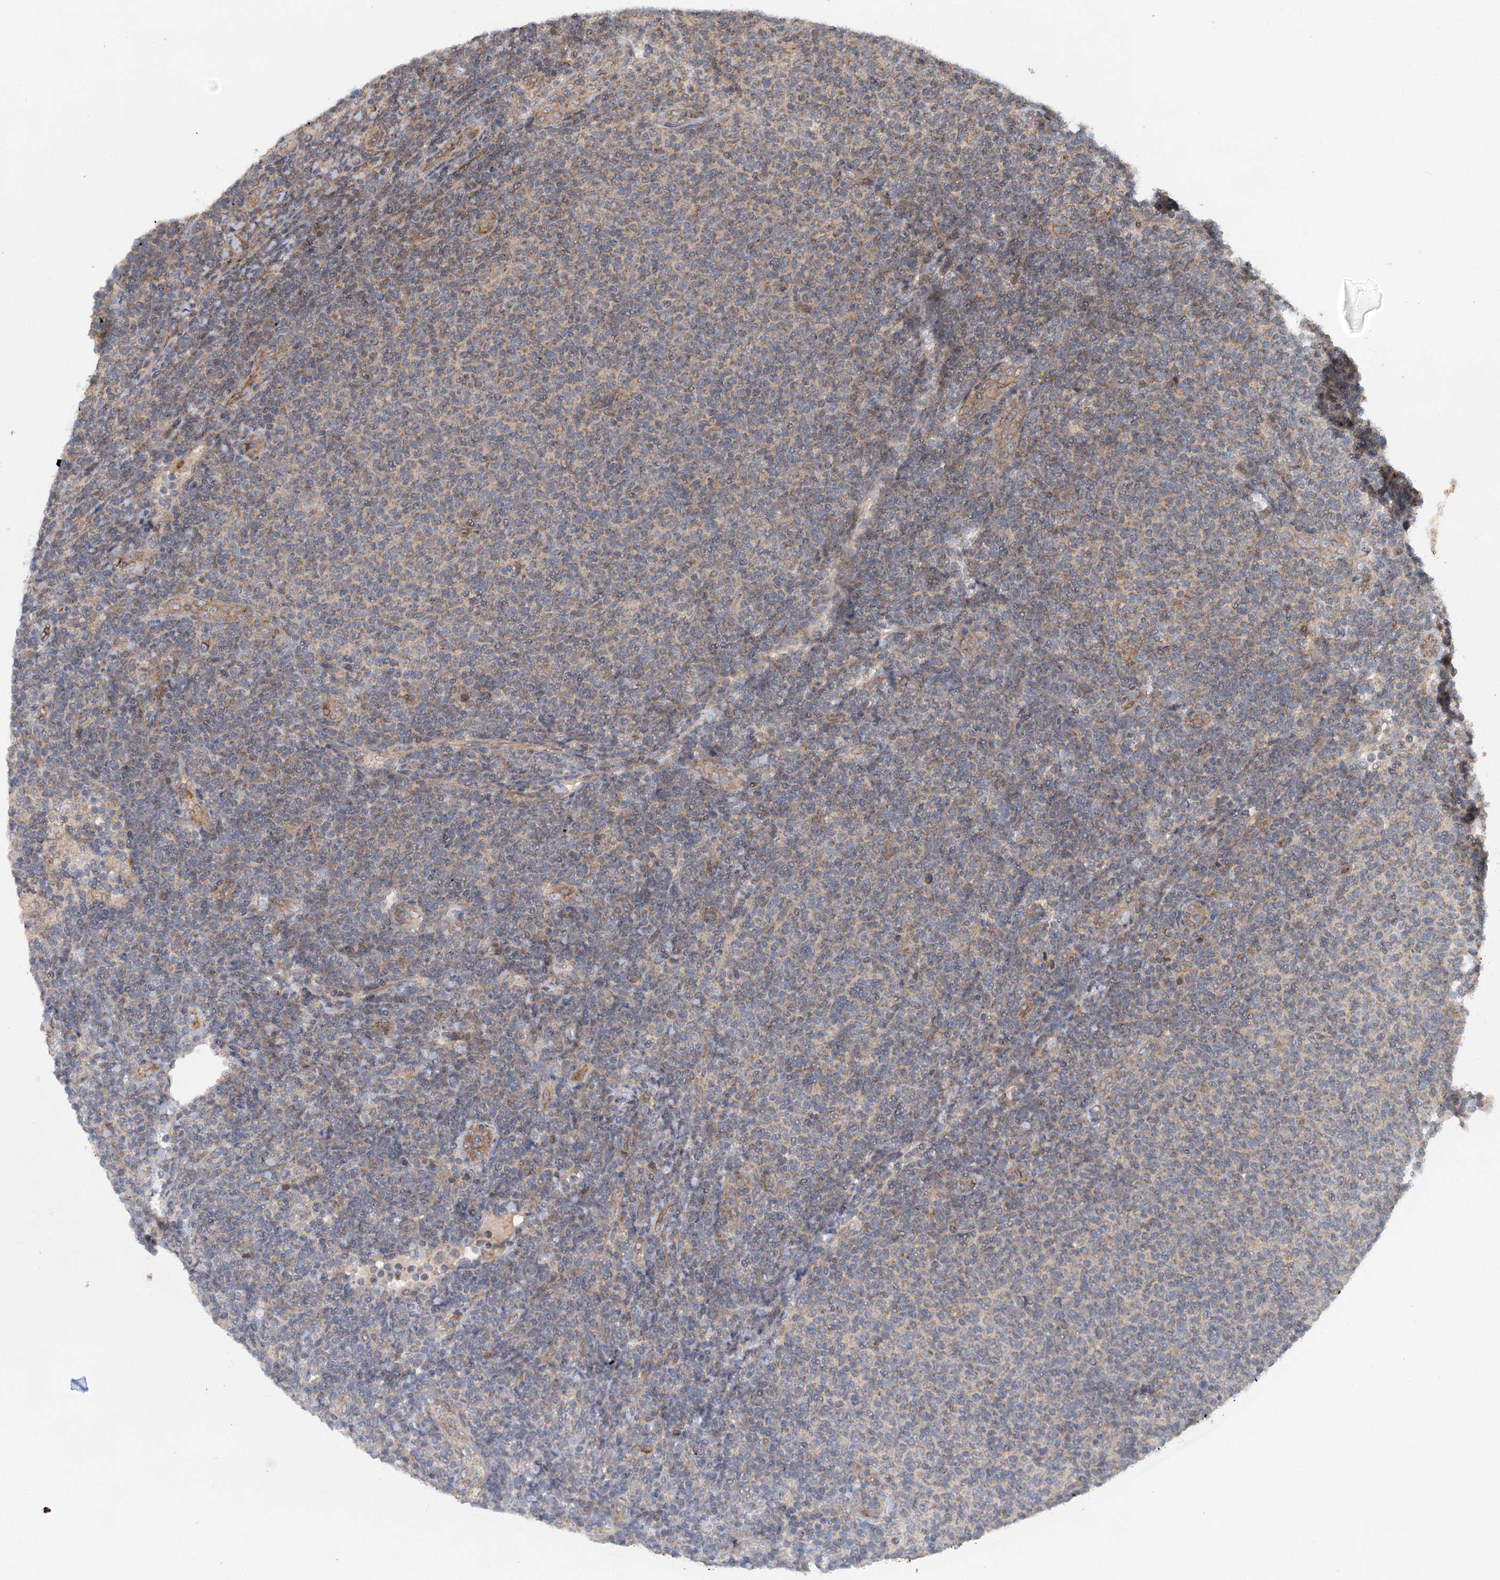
{"staining": {"intensity": "weak", "quantity": "<25%", "location": "cytoplasmic/membranous"}, "tissue": "lymphoma", "cell_type": "Tumor cells", "image_type": "cancer", "snomed": [{"axis": "morphology", "description": "Malignant lymphoma, non-Hodgkin's type, Low grade"}, {"axis": "topography", "description": "Lymph node"}], "caption": "DAB immunohistochemical staining of human malignant lymphoma, non-Hodgkin's type (low-grade) shows no significant positivity in tumor cells.", "gene": "INSIG2", "patient": {"sex": "male", "age": 66}}